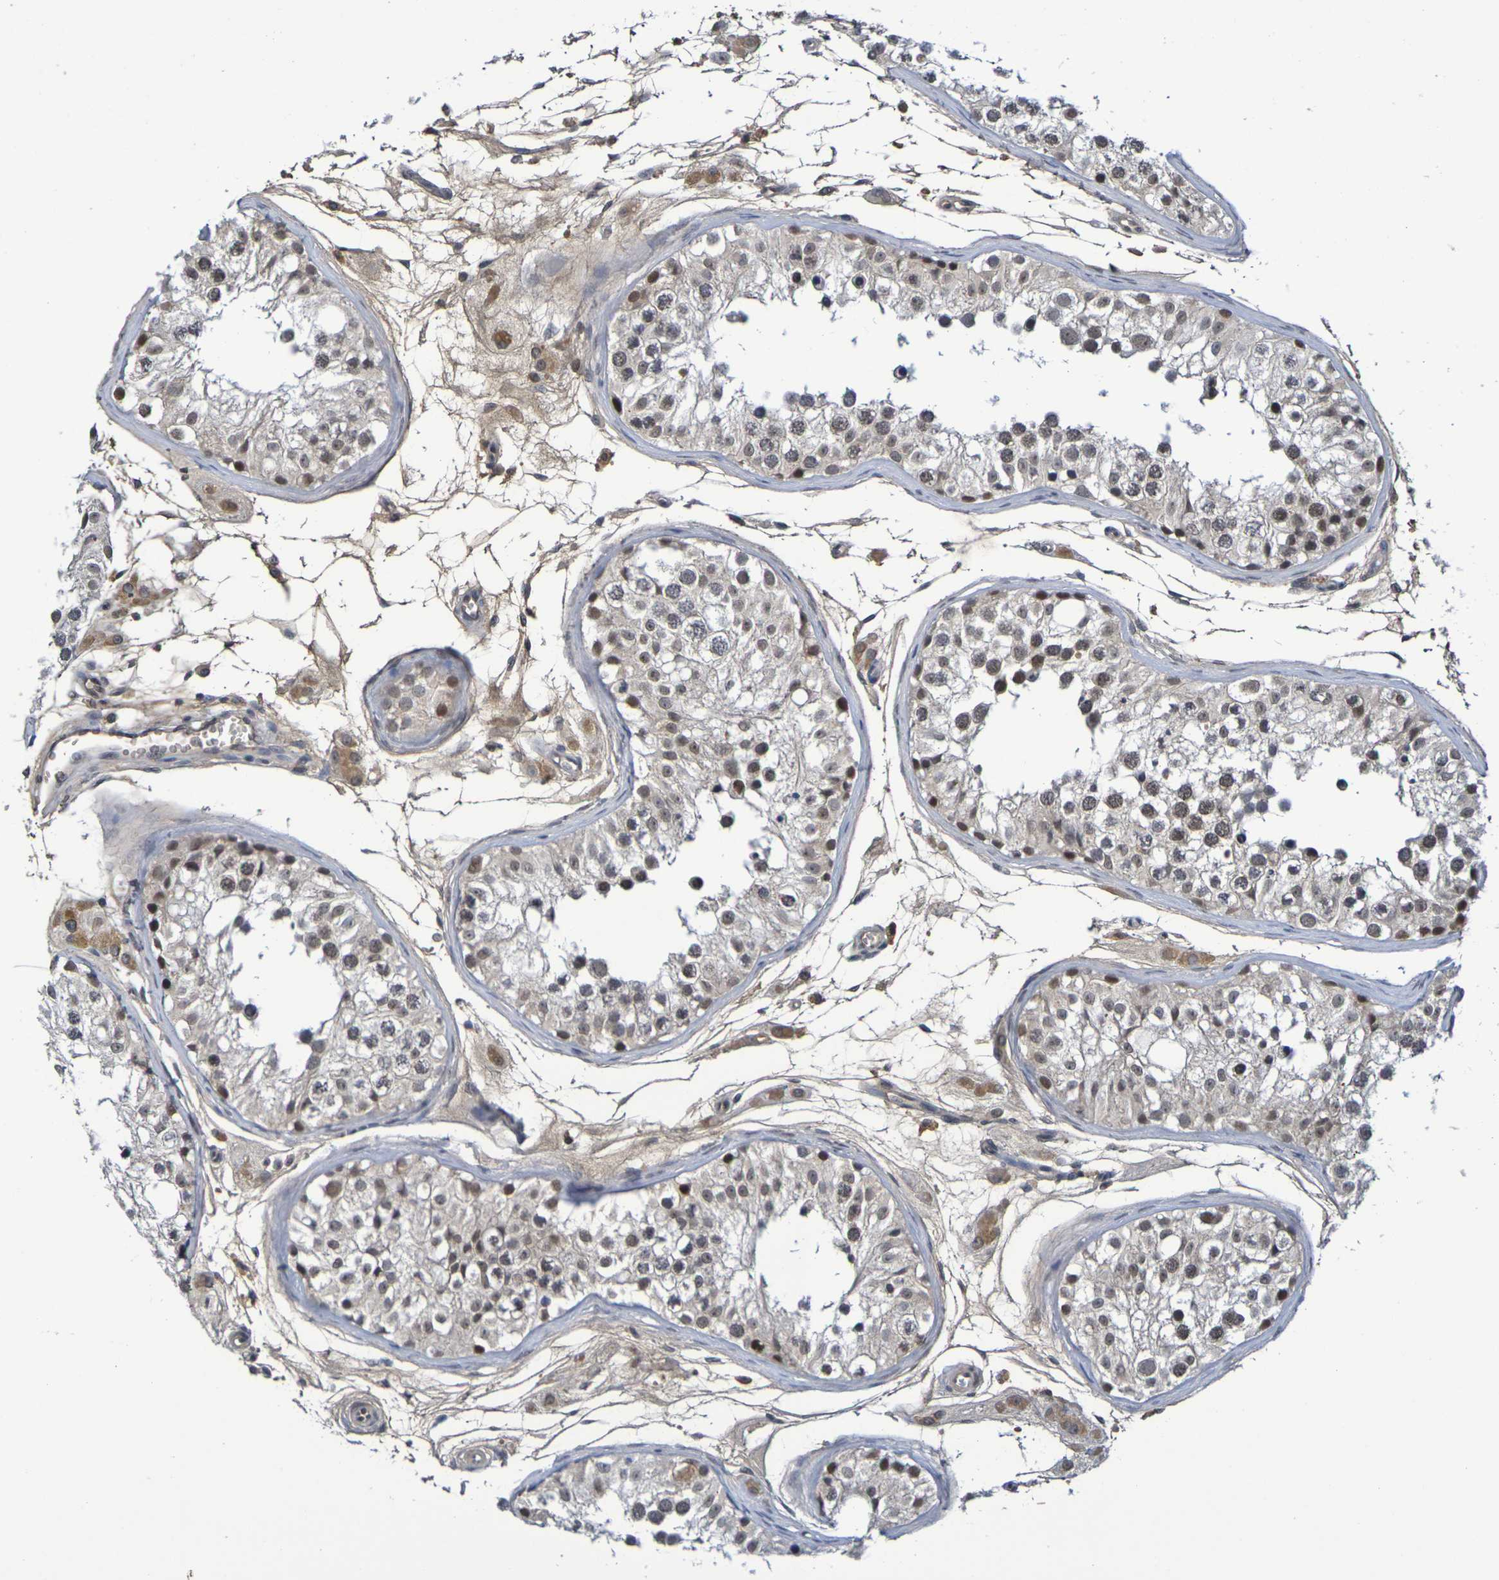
{"staining": {"intensity": "moderate", "quantity": "25%-75%", "location": "nuclear"}, "tissue": "testis", "cell_type": "Cells in seminiferous ducts", "image_type": "normal", "snomed": [{"axis": "morphology", "description": "Normal tissue, NOS"}, {"axis": "morphology", "description": "Adenocarcinoma, metastatic, NOS"}, {"axis": "topography", "description": "Testis"}], "caption": "This is an image of IHC staining of normal testis, which shows moderate expression in the nuclear of cells in seminiferous ducts.", "gene": "TERF2", "patient": {"sex": "male", "age": 26}}